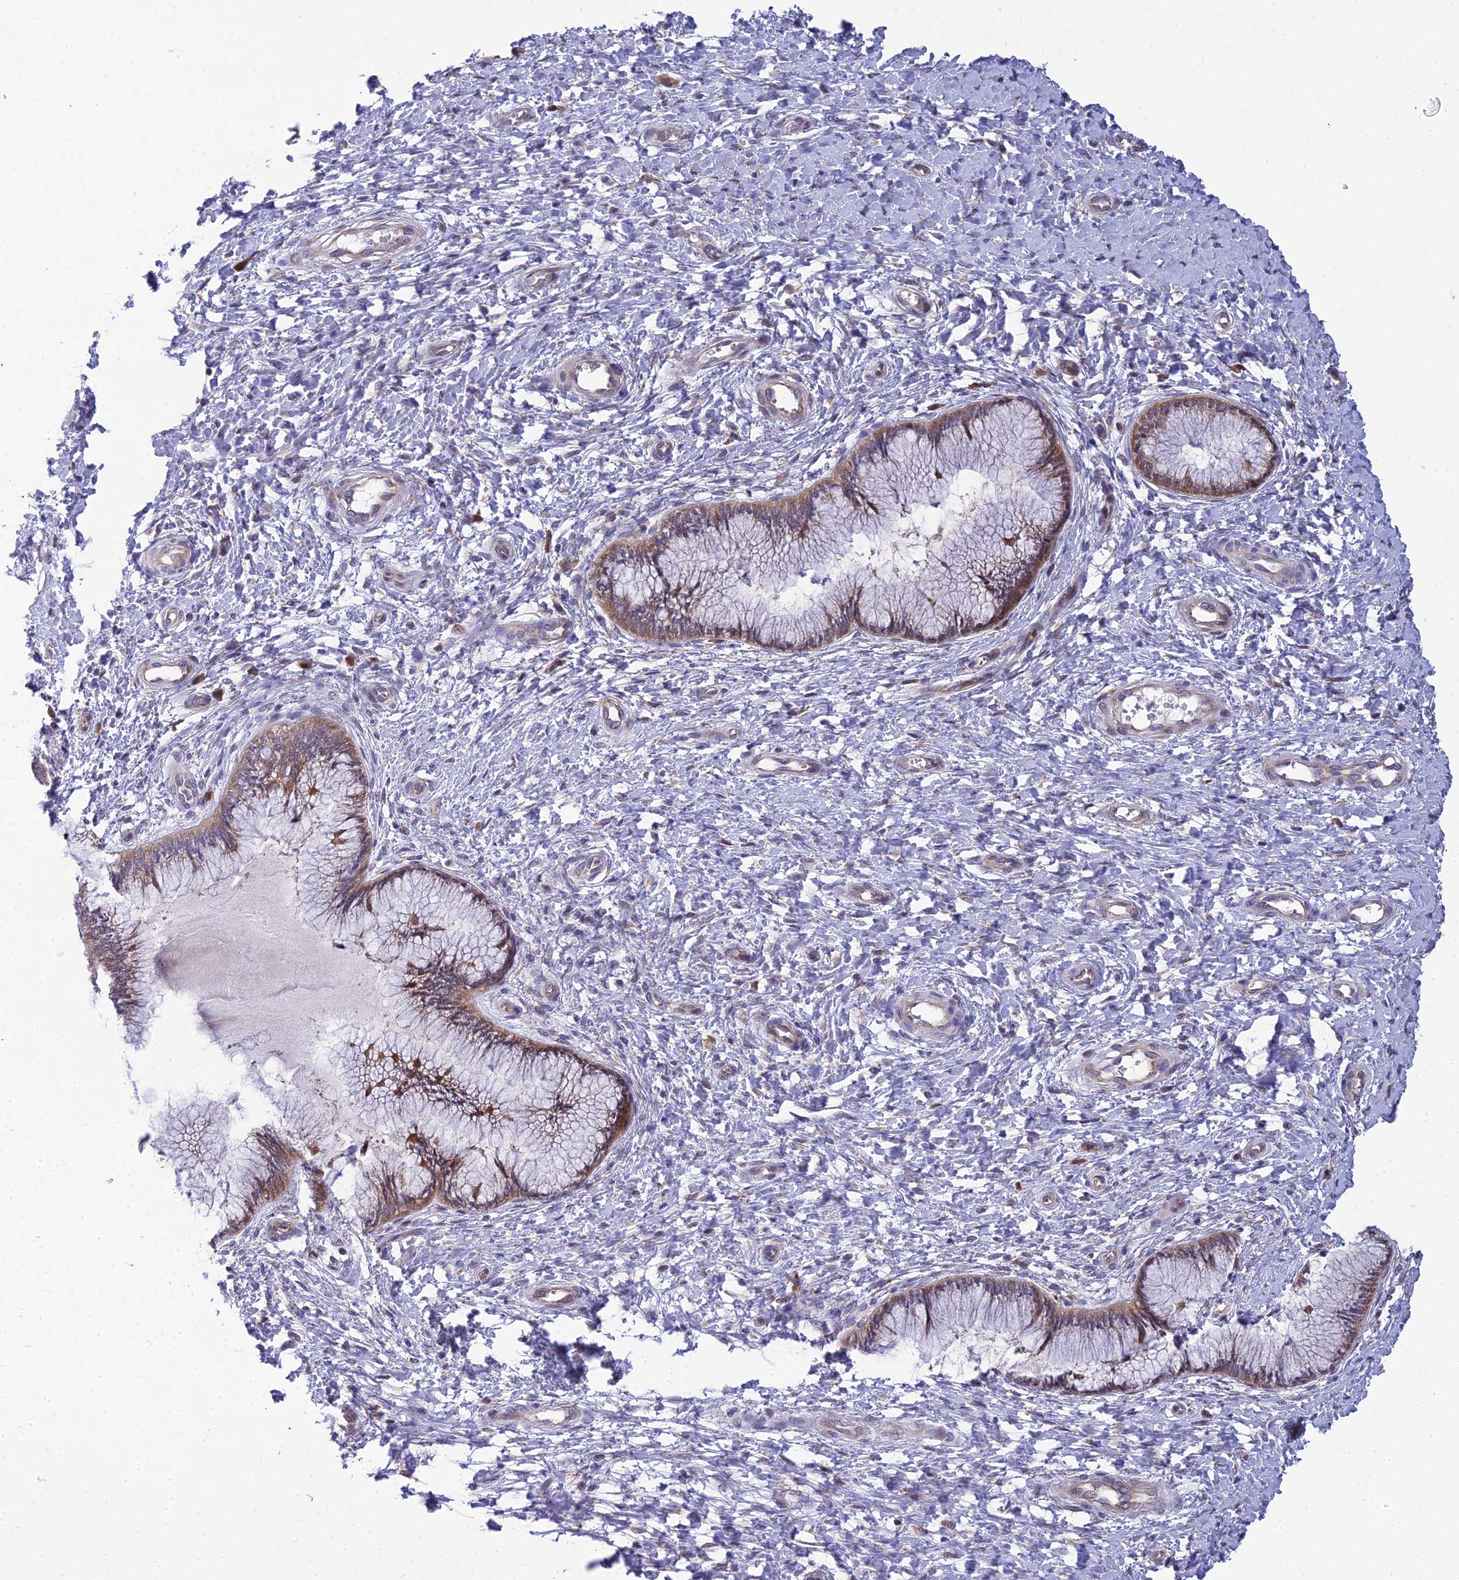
{"staining": {"intensity": "moderate", "quantity": "25%-75%", "location": "cytoplasmic/membranous"}, "tissue": "cervix", "cell_type": "Glandular cells", "image_type": "normal", "snomed": [{"axis": "morphology", "description": "Normal tissue, NOS"}, {"axis": "topography", "description": "Cervix"}], "caption": "This image demonstrates immunohistochemistry staining of normal cervix, with medium moderate cytoplasmic/membranous expression in approximately 25%-75% of glandular cells.", "gene": "CLCN7", "patient": {"sex": "female", "age": 33}}